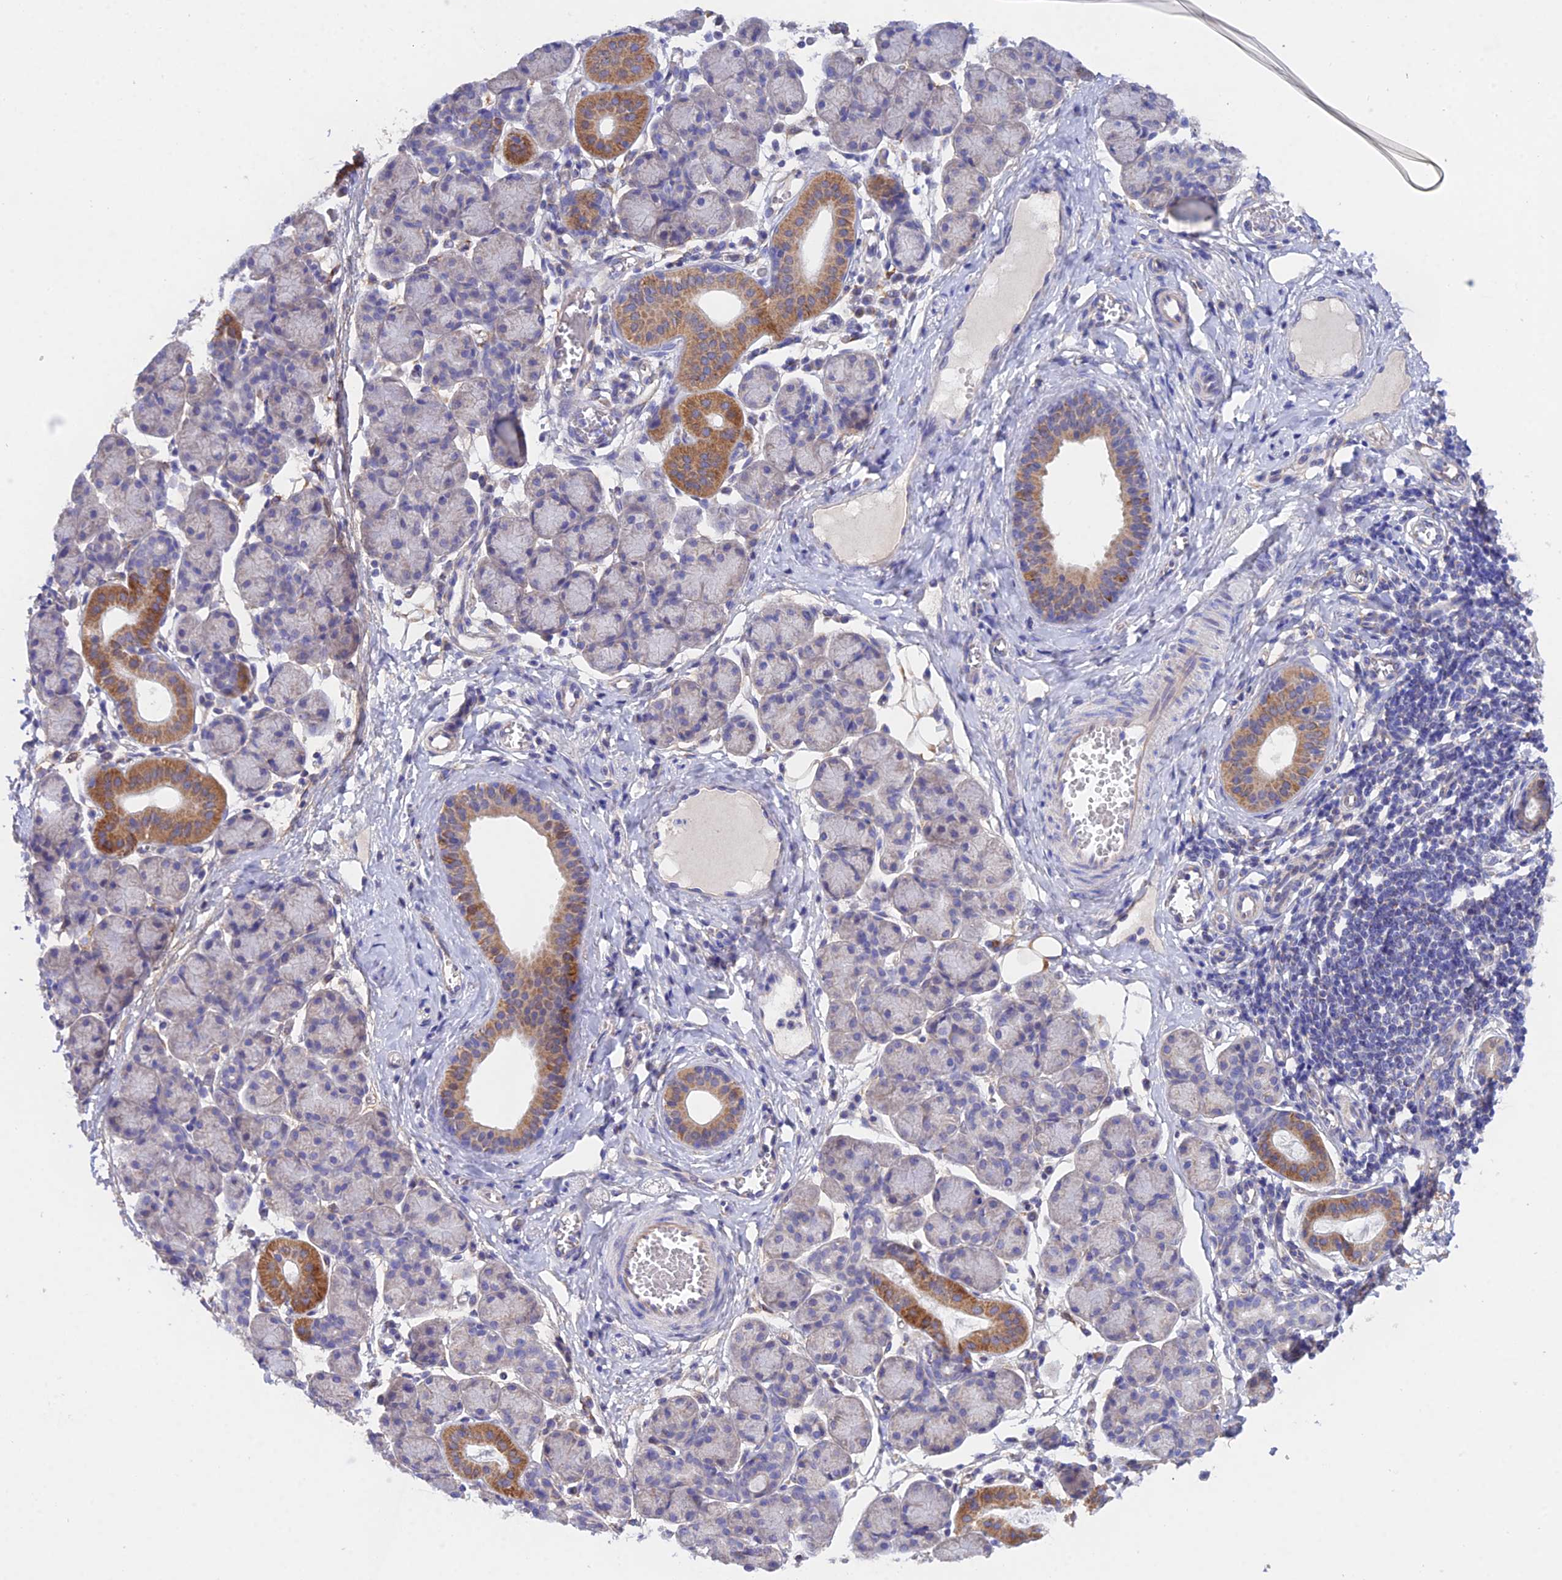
{"staining": {"intensity": "moderate", "quantity": "<25%", "location": "cytoplasmic/membranous"}, "tissue": "salivary gland", "cell_type": "Glandular cells", "image_type": "normal", "snomed": [{"axis": "morphology", "description": "Normal tissue, NOS"}, {"axis": "morphology", "description": "Inflammation, NOS"}, {"axis": "topography", "description": "Lymph node"}, {"axis": "topography", "description": "Salivary gland"}], "caption": "Moderate cytoplasmic/membranous protein expression is seen in approximately <25% of glandular cells in salivary gland.", "gene": "PPP2R2A", "patient": {"sex": "male", "age": 3}}